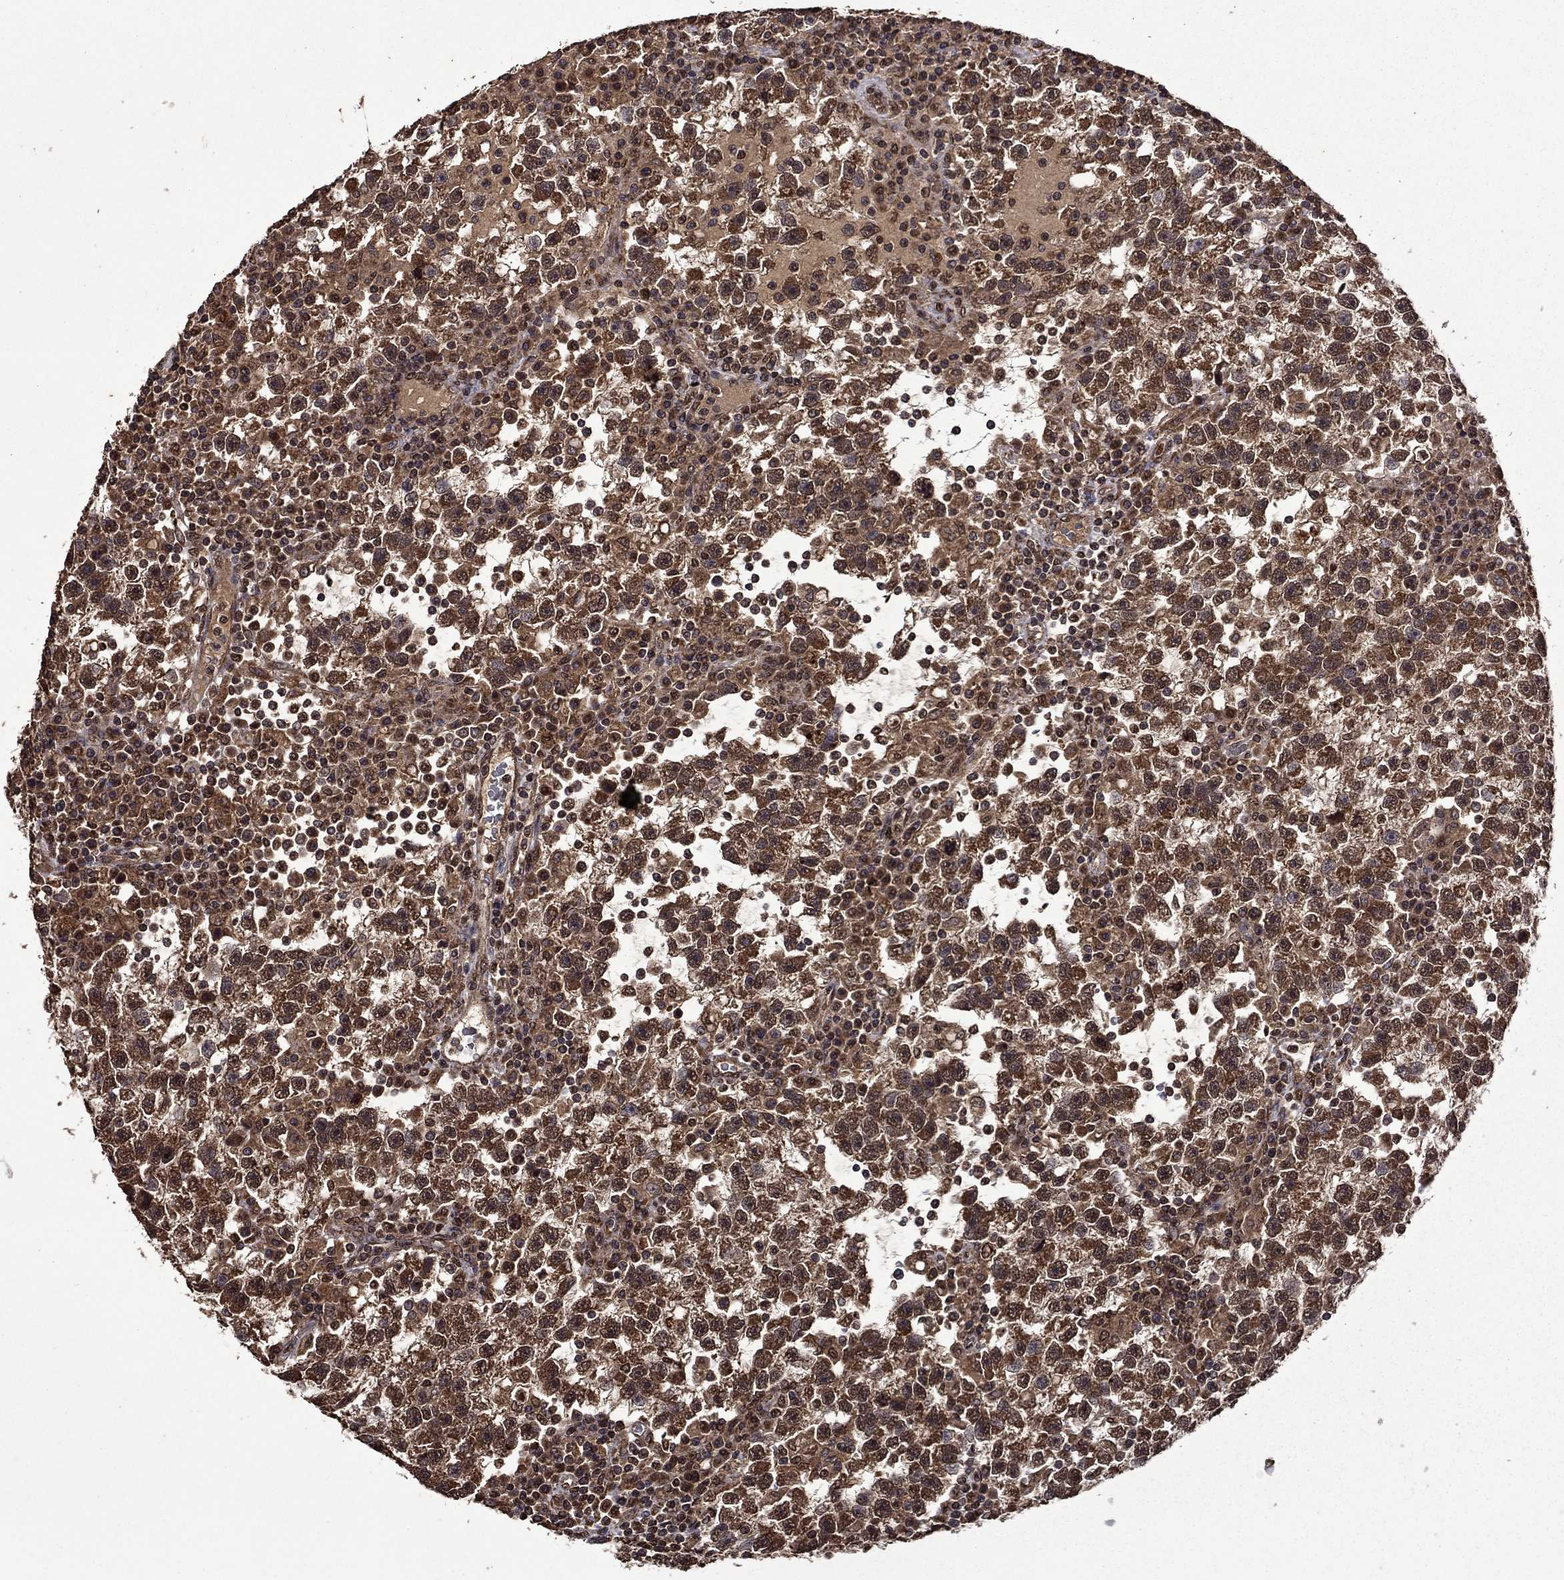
{"staining": {"intensity": "strong", "quantity": ">75%", "location": "cytoplasmic/membranous,nuclear"}, "tissue": "testis cancer", "cell_type": "Tumor cells", "image_type": "cancer", "snomed": [{"axis": "morphology", "description": "Seminoma, NOS"}, {"axis": "topography", "description": "Testis"}], "caption": "This image demonstrates immunohistochemistry staining of human seminoma (testis), with high strong cytoplasmic/membranous and nuclear expression in approximately >75% of tumor cells.", "gene": "ITM2B", "patient": {"sex": "male", "age": 47}}